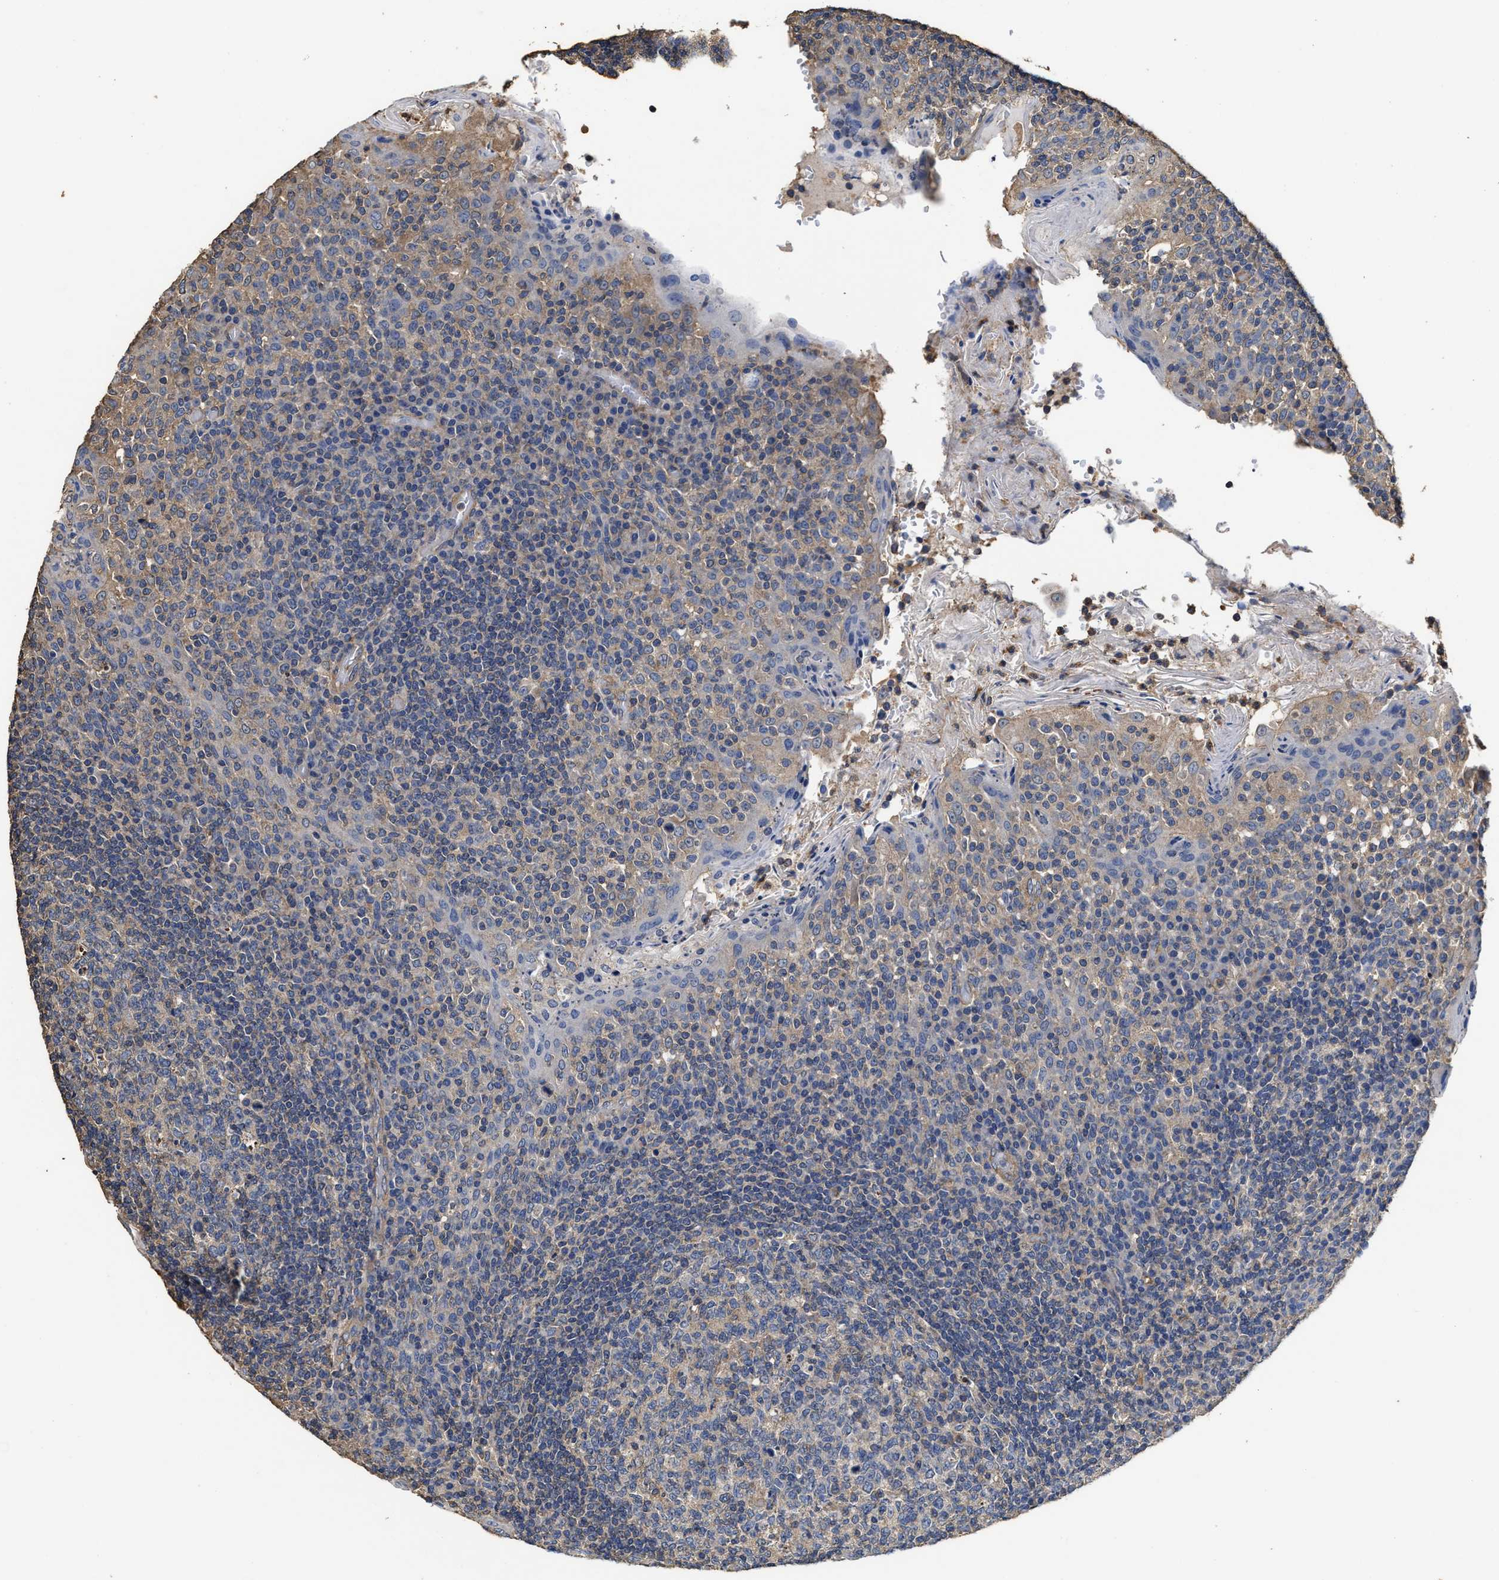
{"staining": {"intensity": "moderate", "quantity": "<25%", "location": "cytoplasmic/membranous"}, "tissue": "tonsil", "cell_type": "Germinal center cells", "image_type": "normal", "snomed": [{"axis": "morphology", "description": "Normal tissue, NOS"}, {"axis": "topography", "description": "Tonsil"}], "caption": "Immunohistochemistry (IHC) micrograph of normal tonsil stained for a protein (brown), which demonstrates low levels of moderate cytoplasmic/membranous positivity in about <25% of germinal center cells.", "gene": "SFXN4", "patient": {"sex": "female", "age": 19}}